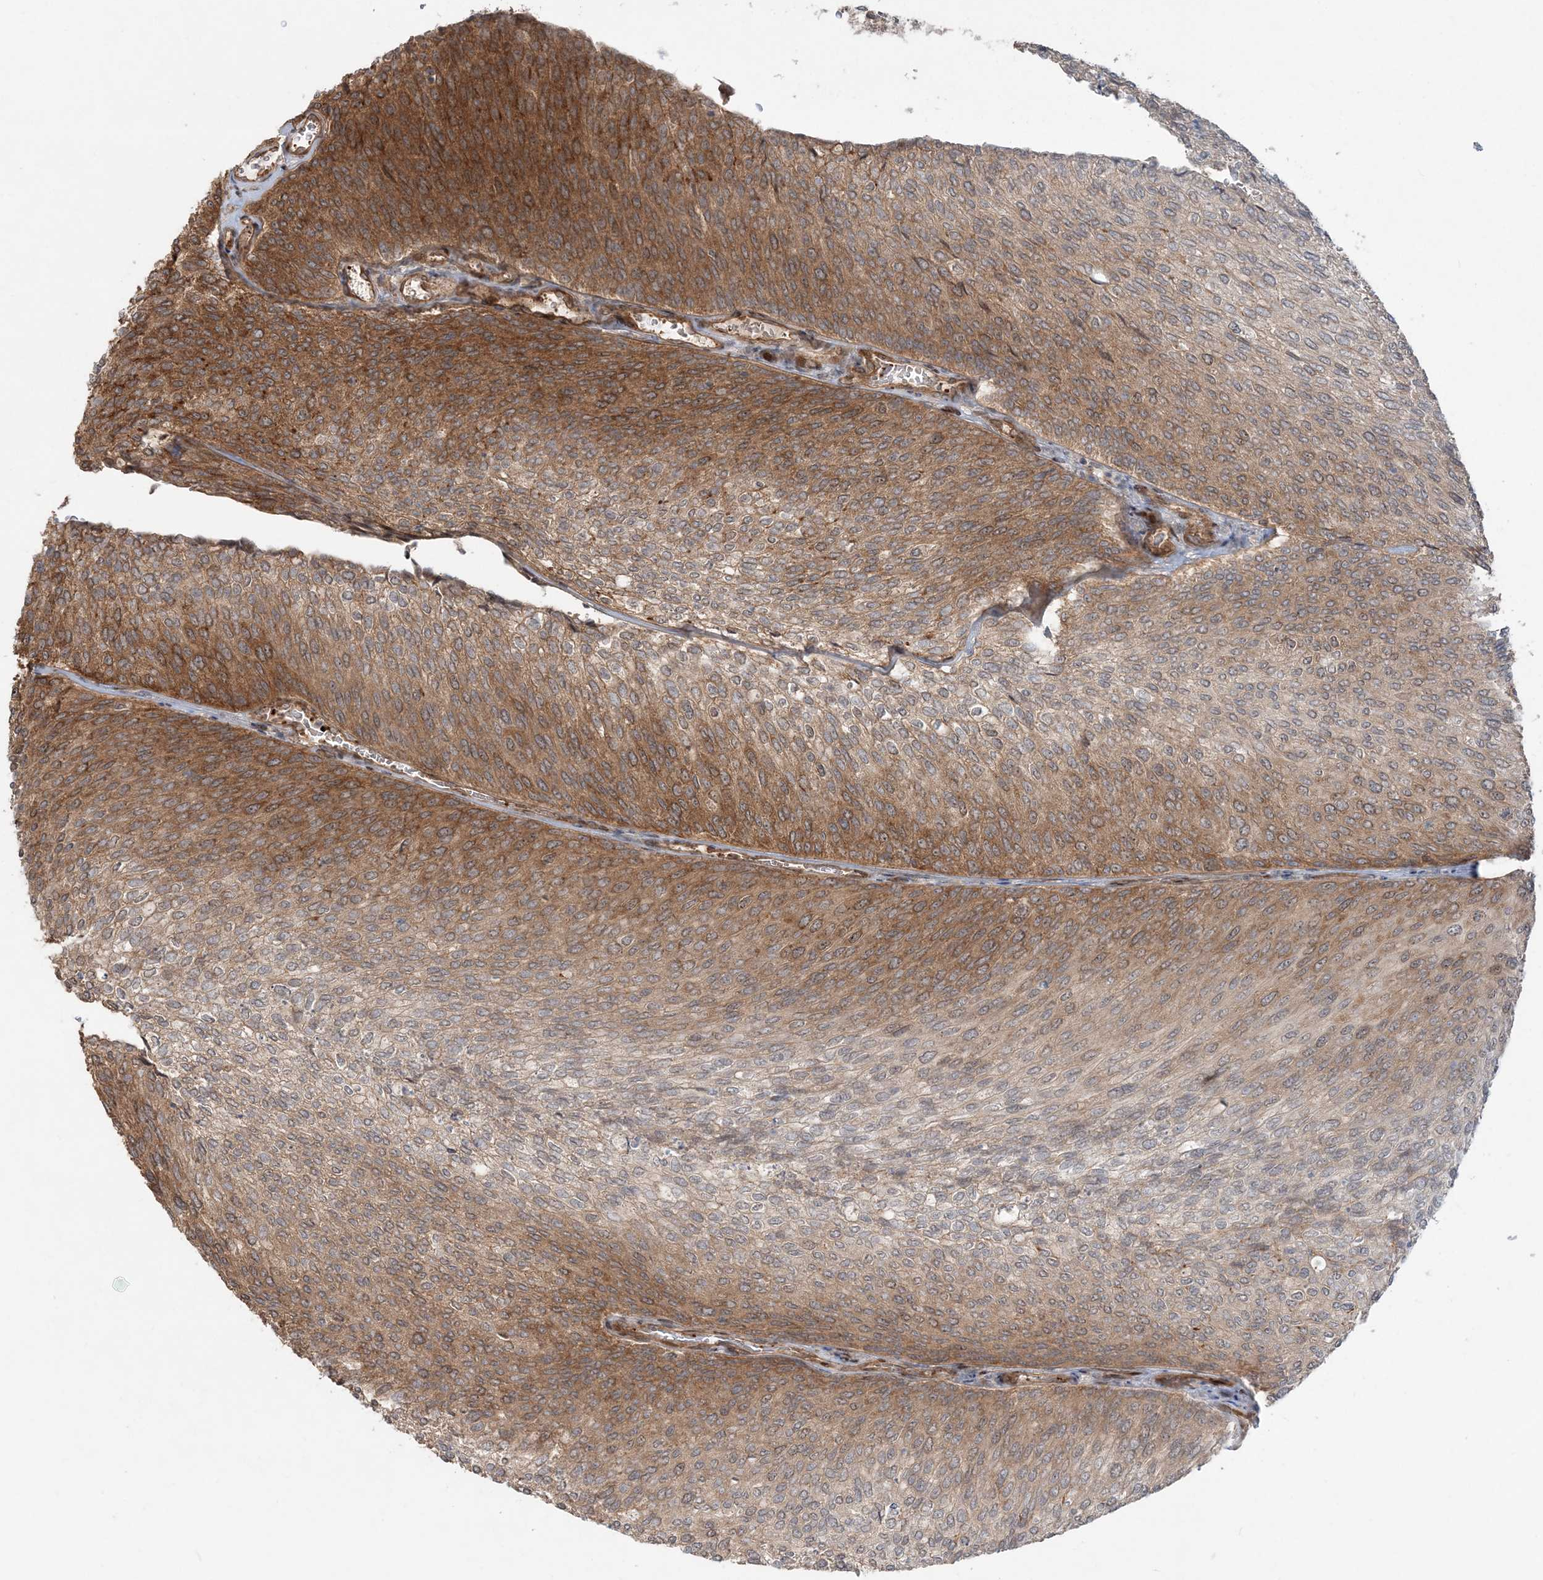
{"staining": {"intensity": "moderate", "quantity": ">75%", "location": "cytoplasmic/membranous"}, "tissue": "urothelial cancer", "cell_type": "Tumor cells", "image_type": "cancer", "snomed": [{"axis": "morphology", "description": "Urothelial carcinoma, Low grade"}, {"axis": "topography", "description": "Urinary bladder"}], "caption": "Approximately >75% of tumor cells in human urothelial cancer reveal moderate cytoplasmic/membranous protein staining as visualized by brown immunohistochemical staining.", "gene": "GEMIN5", "patient": {"sex": "female", "age": 79}}